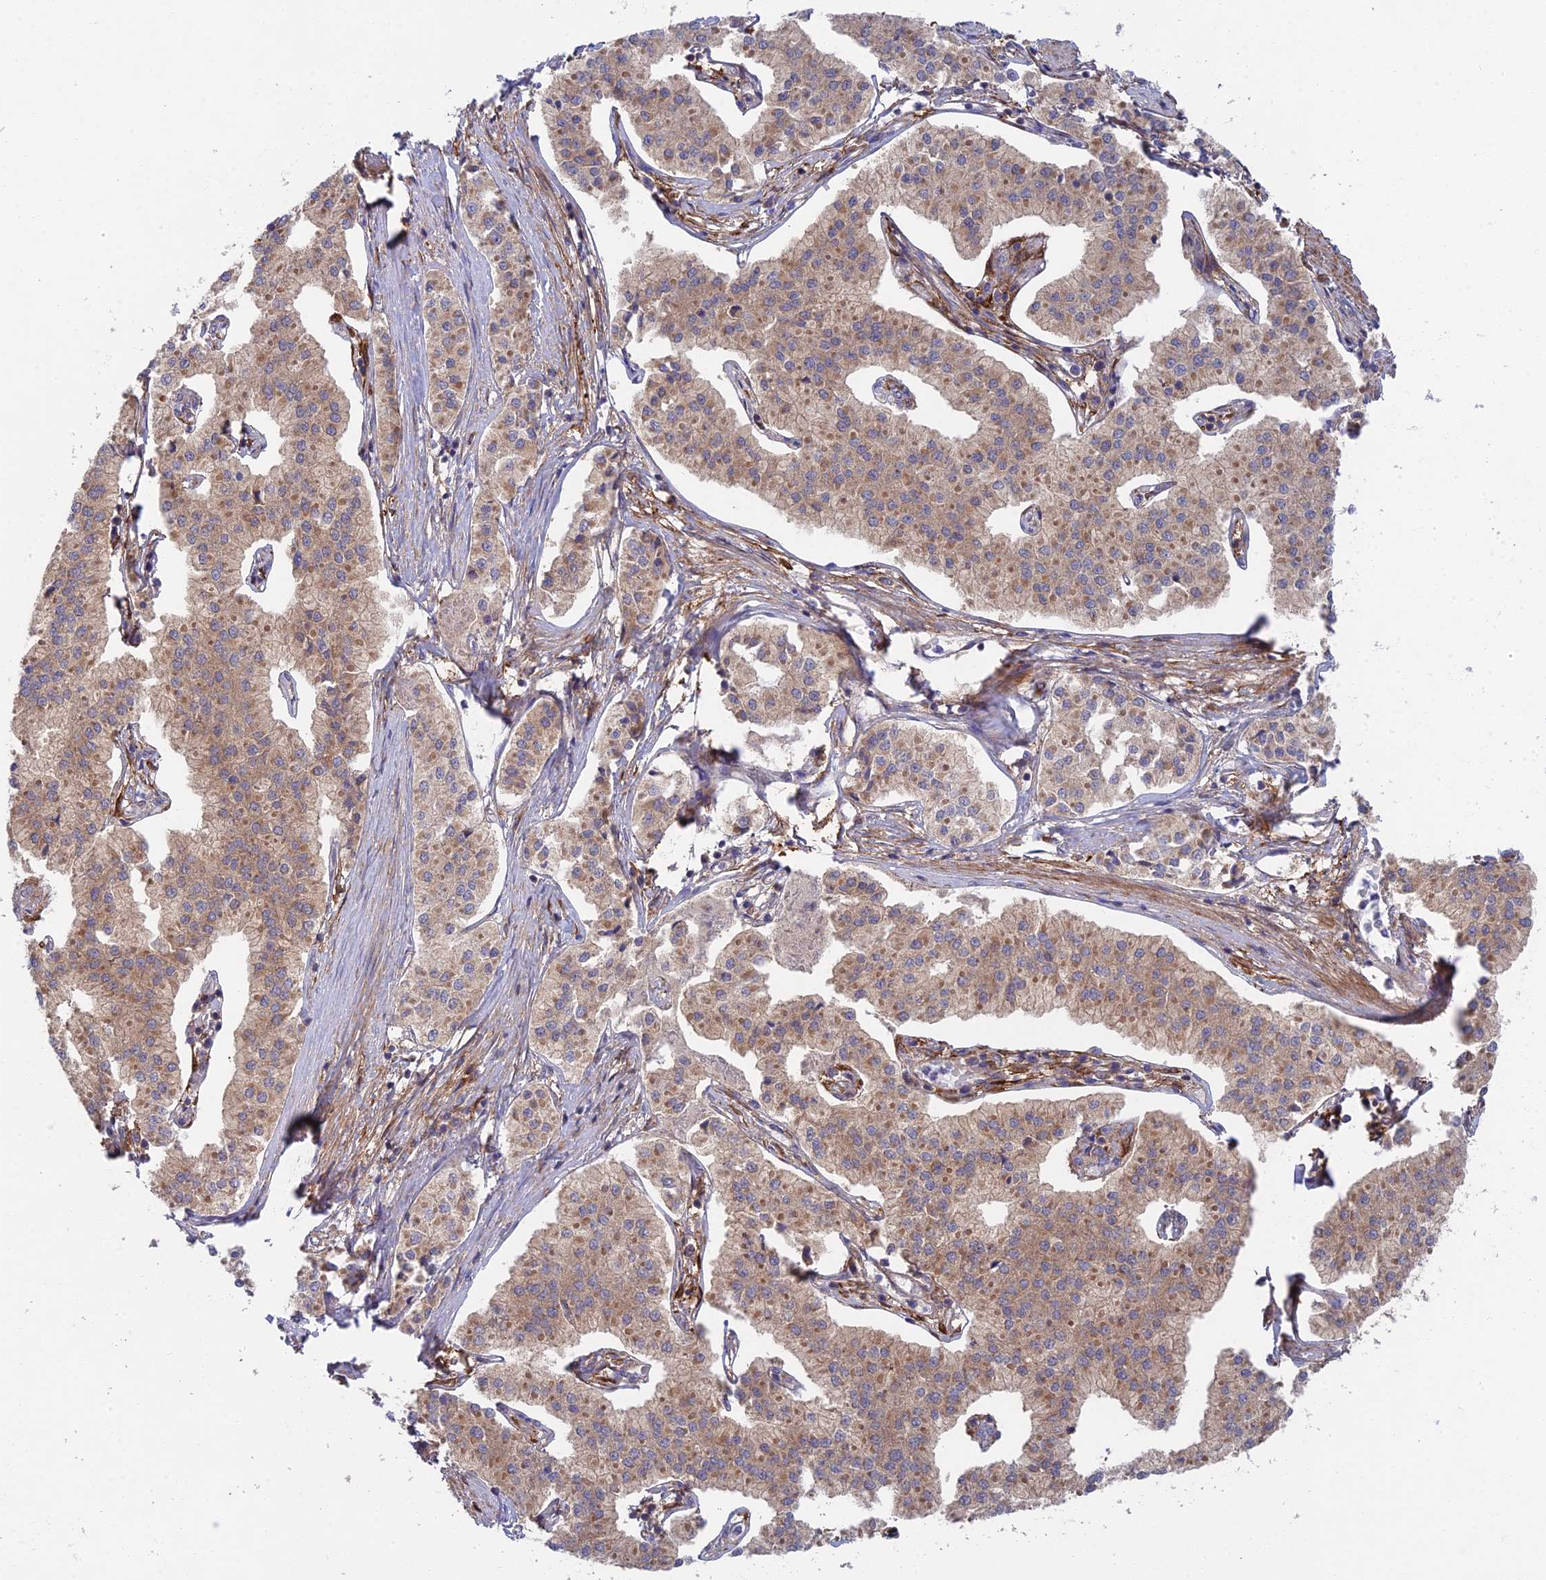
{"staining": {"intensity": "moderate", "quantity": ">75%", "location": "cytoplasmic/membranous"}, "tissue": "pancreatic cancer", "cell_type": "Tumor cells", "image_type": "cancer", "snomed": [{"axis": "morphology", "description": "Adenocarcinoma, NOS"}, {"axis": "topography", "description": "Pancreas"}], "caption": "IHC staining of adenocarcinoma (pancreatic), which reveals medium levels of moderate cytoplasmic/membranous positivity in approximately >75% of tumor cells indicating moderate cytoplasmic/membranous protein staining. The staining was performed using DAB (3,3'-diaminobenzidine) (brown) for protein detection and nuclei were counterstained in hematoxylin (blue).", "gene": "INCA1", "patient": {"sex": "female", "age": 50}}